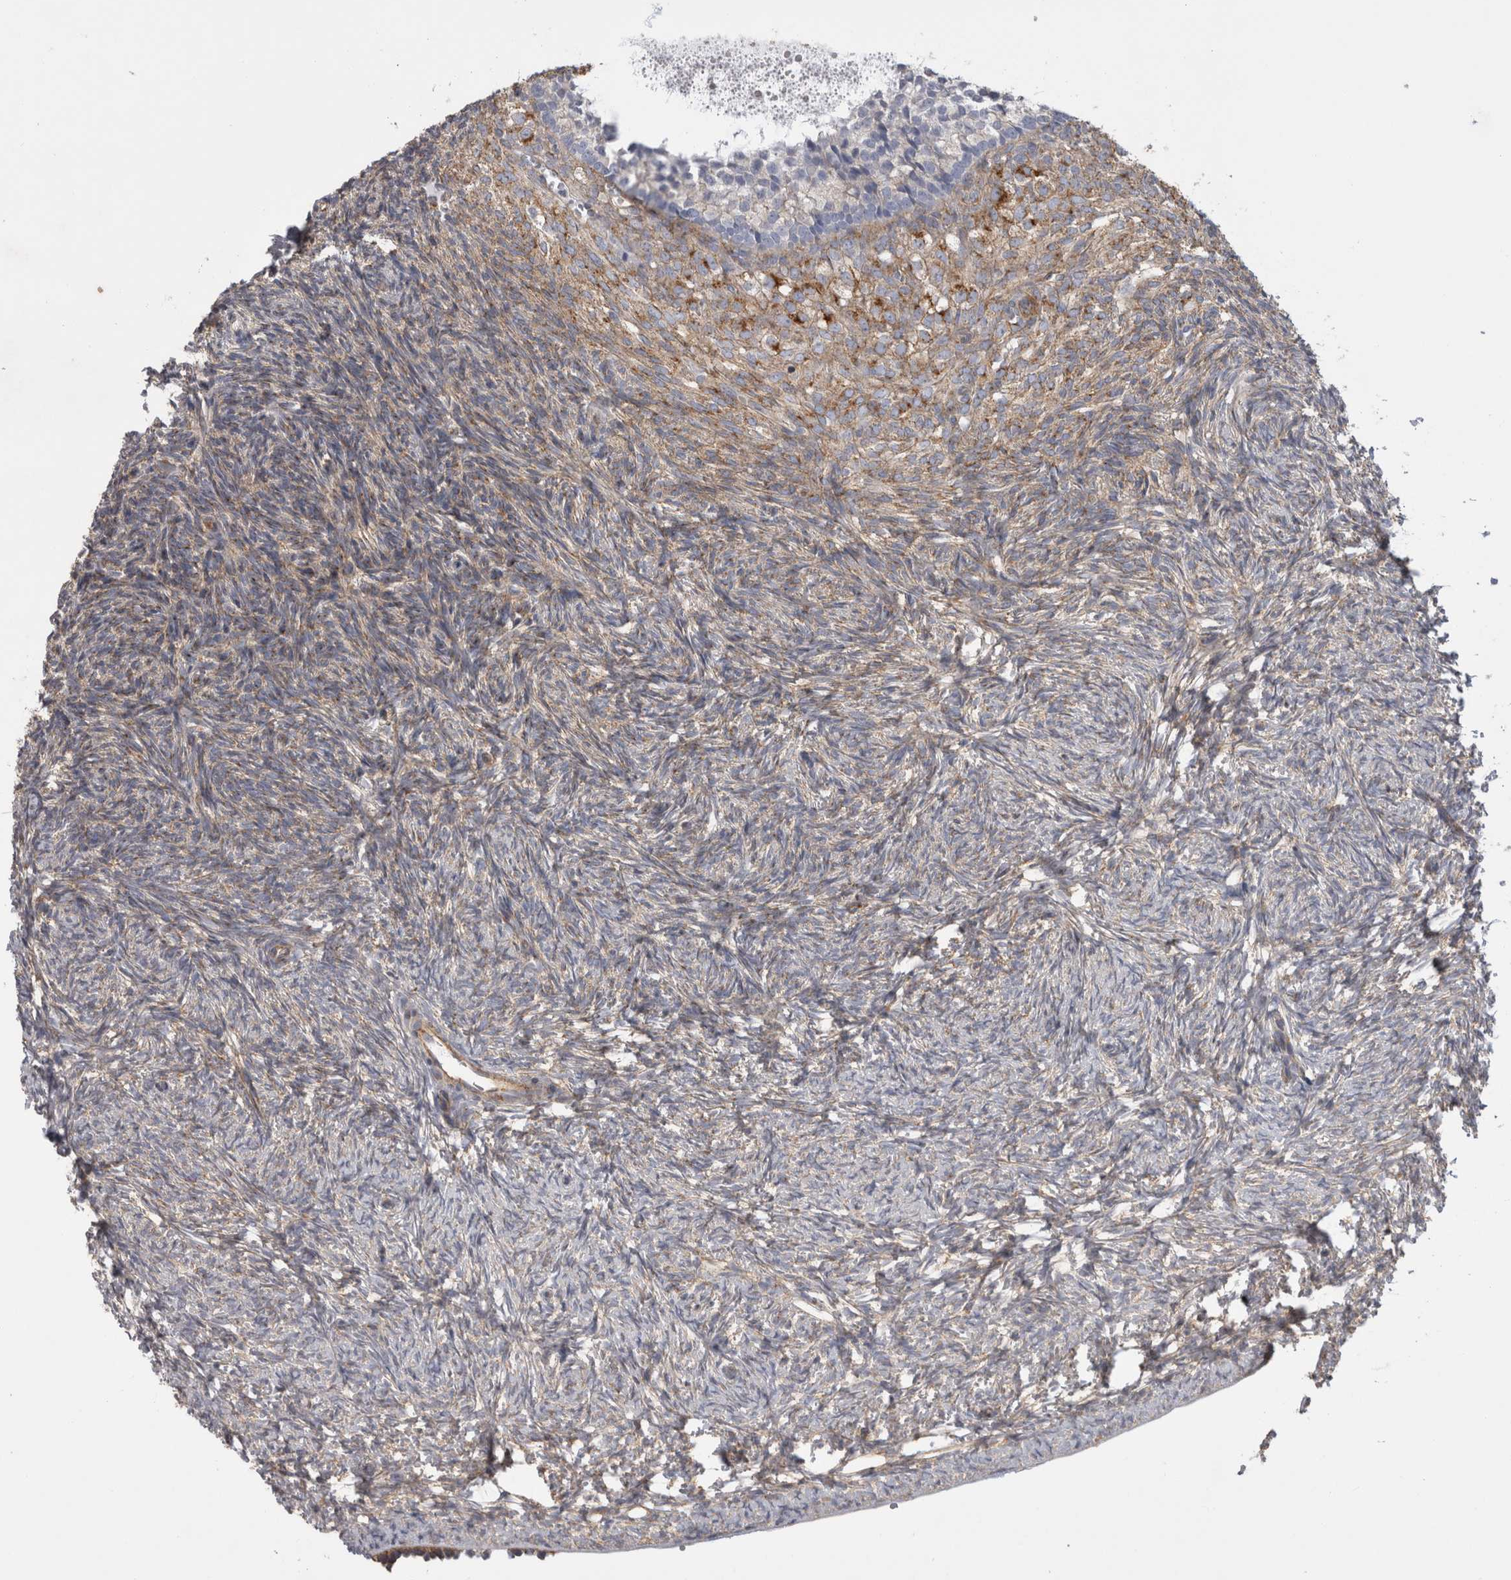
{"staining": {"intensity": "negative", "quantity": "none", "location": "none"}, "tissue": "ovary", "cell_type": "Follicle cells", "image_type": "normal", "snomed": [{"axis": "morphology", "description": "Normal tissue, NOS"}, {"axis": "topography", "description": "Ovary"}], "caption": "DAB (3,3'-diaminobenzidine) immunohistochemical staining of unremarkable human ovary exhibits no significant expression in follicle cells. (Brightfield microscopy of DAB (3,3'-diaminobenzidine) immunohistochemistry (IHC) at high magnification).", "gene": "ATXN3L", "patient": {"sex": "female", "age": 34}}